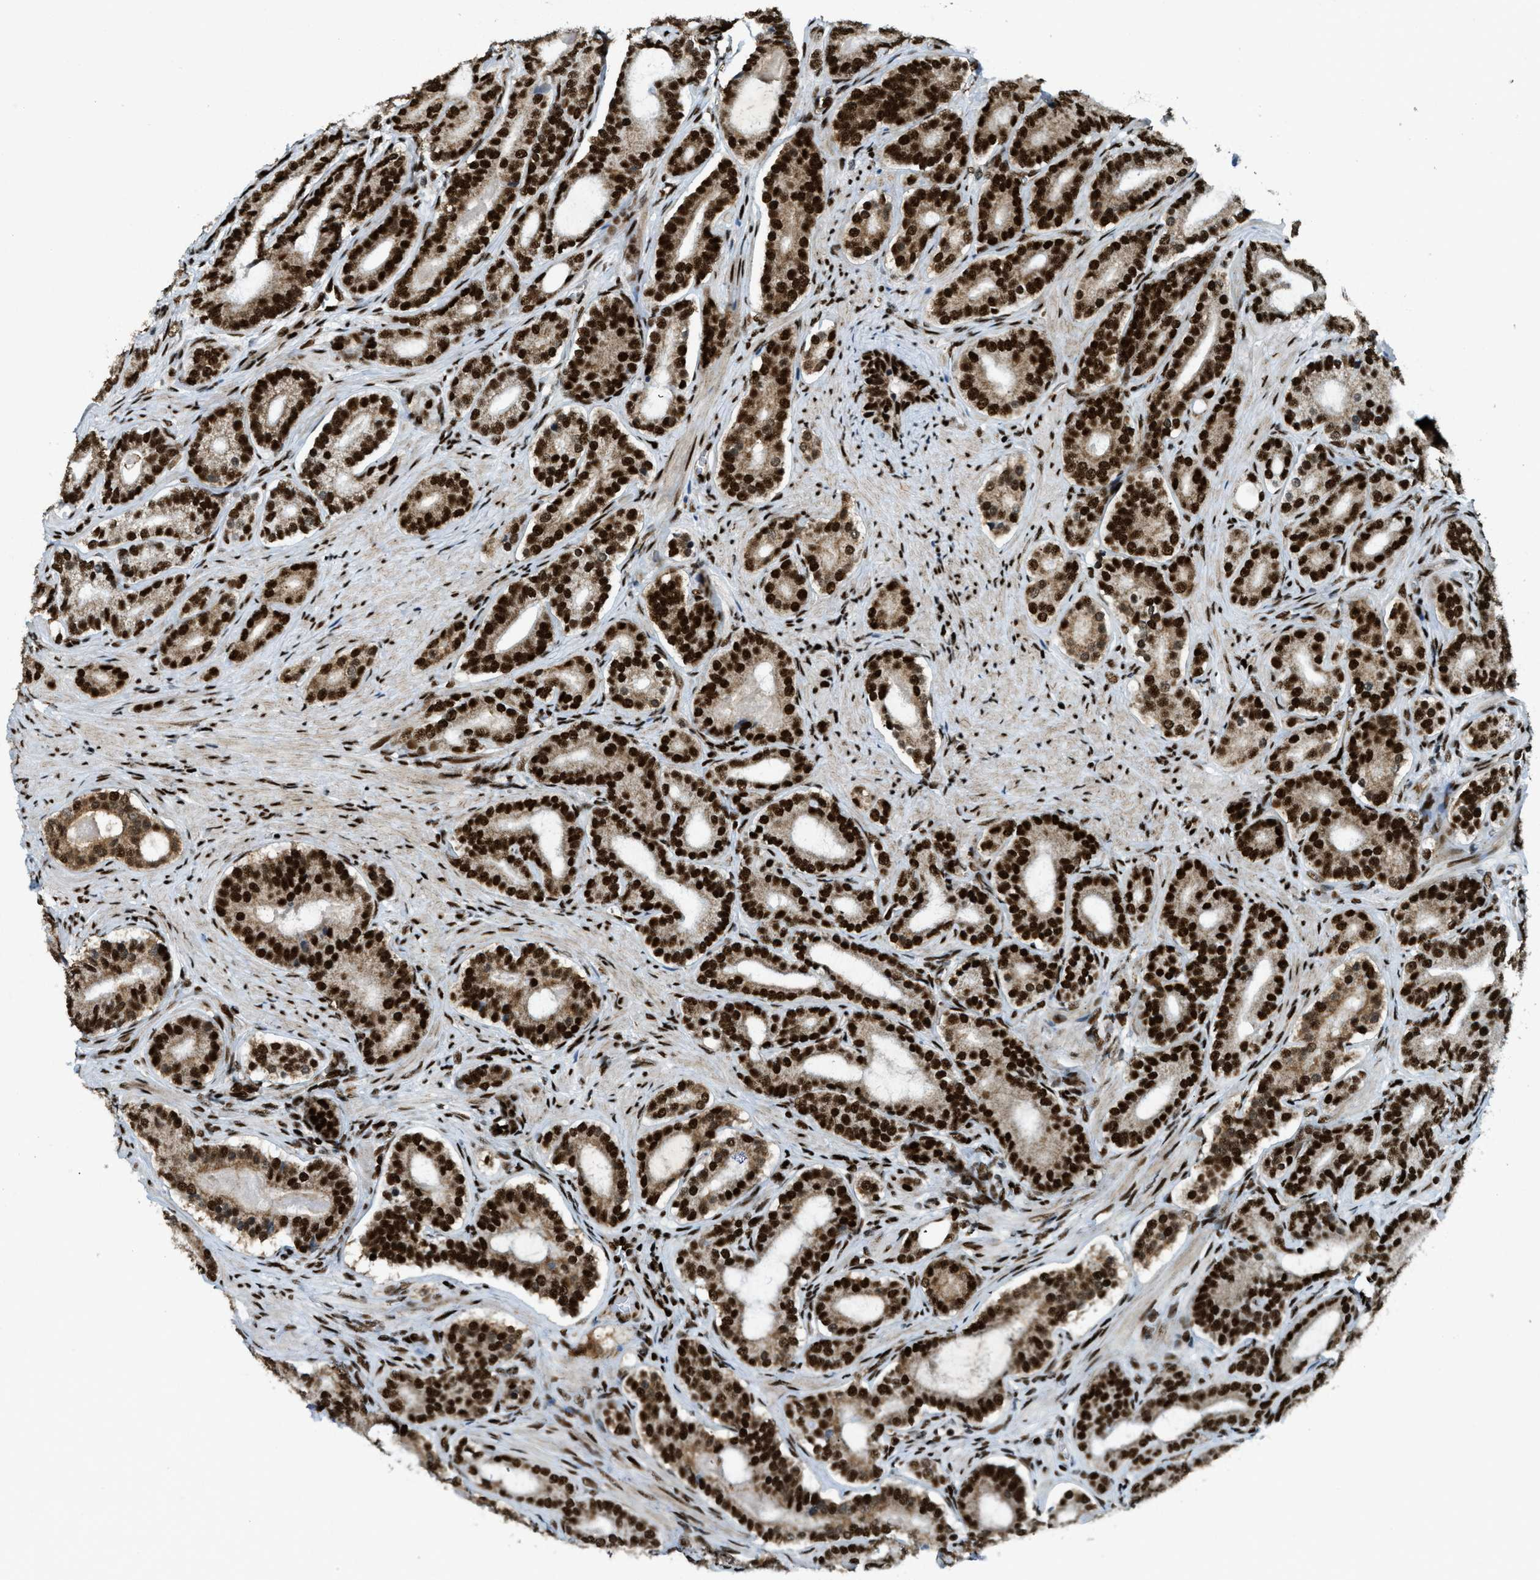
{"staining": {"intensity": "strong", "quantity": ">75%", "location": "nuclear"}, "tissue": "prostate cancer", "cell_type": "Tumor cells", "image_type": "cancer", "snomed": [{"axis": "morphology", "description": "Adenocarcinoma, High grade"}, {"axis": "topography", "description": "Prostate"}], "caption": "IHC photomicrograph of prostate cancer stained for a protein (brown), which displays high levels of strong nuclear staining in about >75% of tumor cells.", "gene": "GABPB1", "patient": {"sex": "male", "age": 60}}